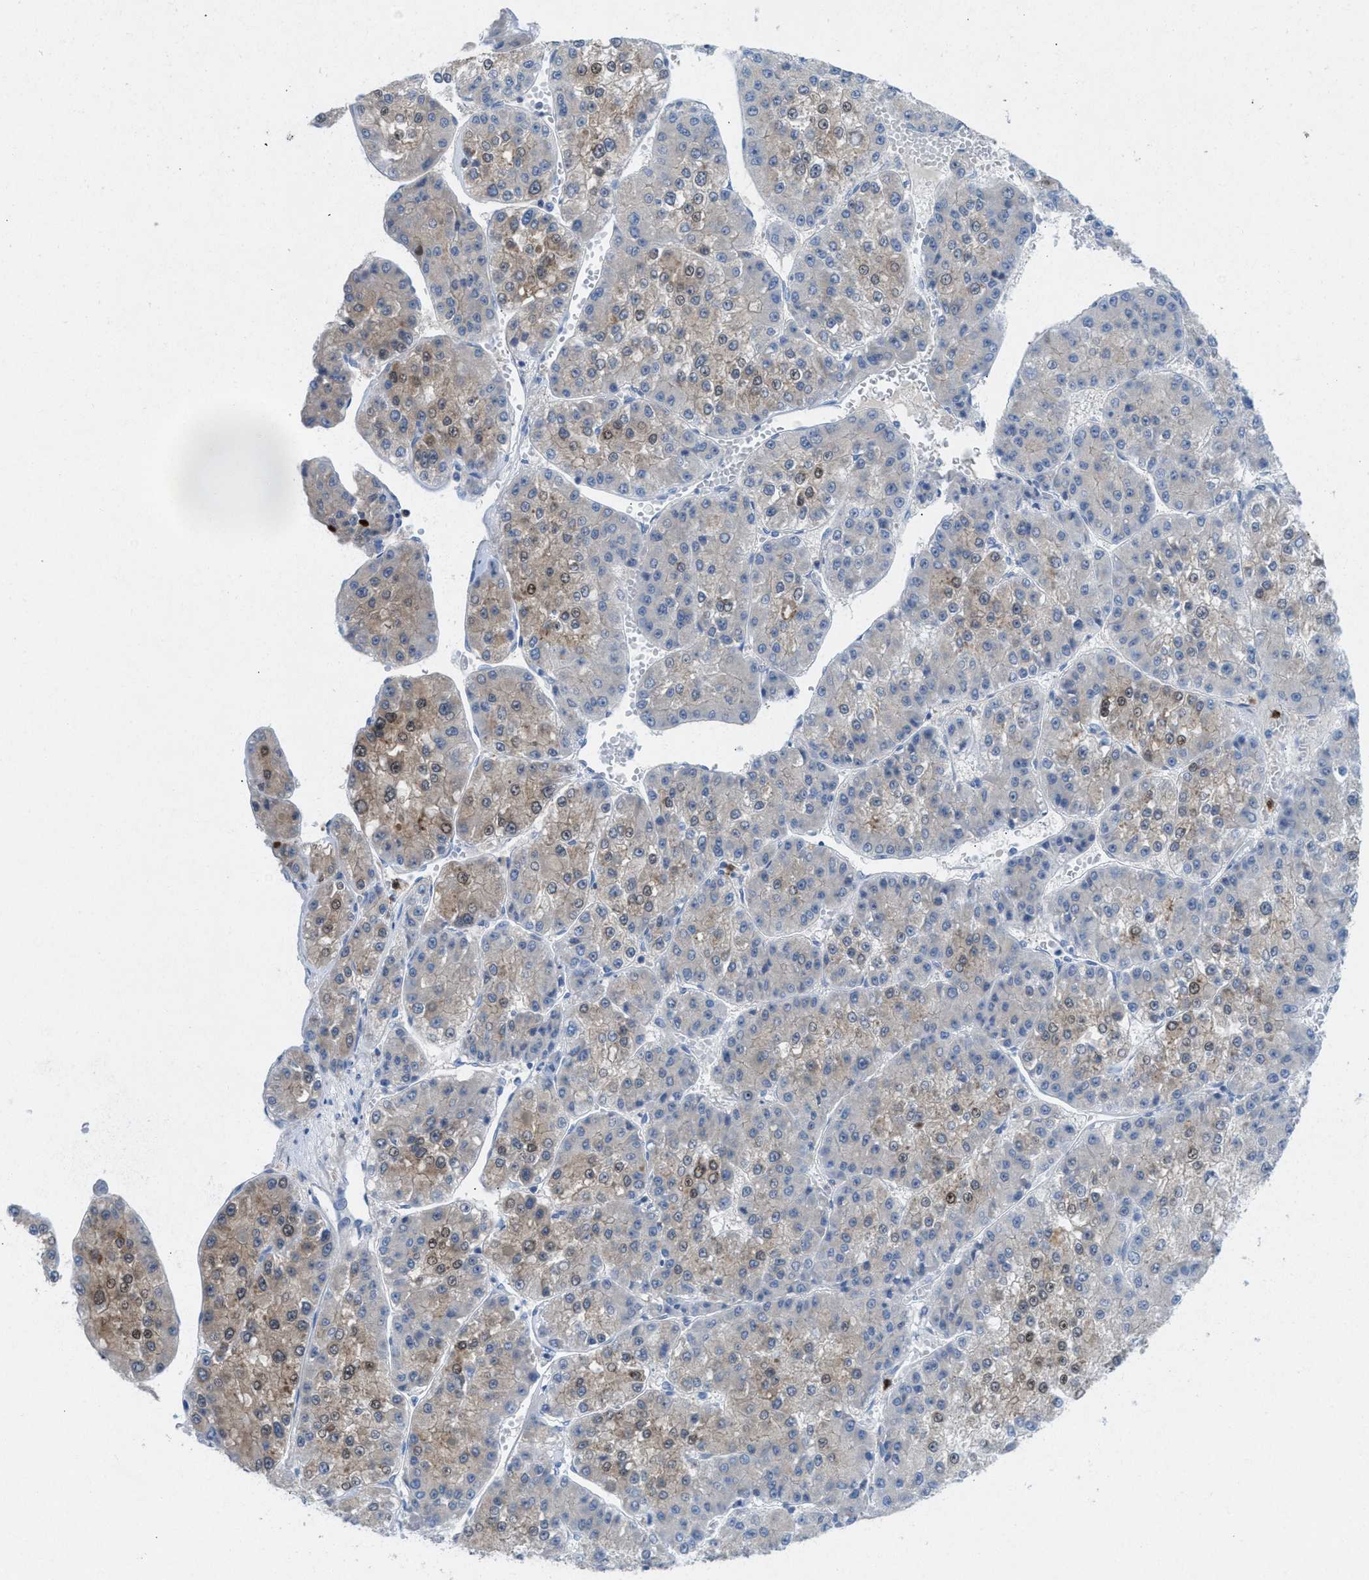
{"staining": {"intensity": "weak", "quantity": "25%-75%", "location": "cytoplasmic/membranous"}, "tissue": "liver cancer", "cell_type": "Tumor cells", "image_type": "cancer", "snomed": [{"axis": "morphology", "description": "Carcinoma, Hepatocellular, NOS"}, {"axis": "topography", "description": "Liver"}], "caption": "A brown stain highlights weak cytoplasmic/membranous expression of a protein in liver cancer (hepatocellular carcinoma) tumor cells.", "gene": "CMTM1", "patient": {"sex": "female", "age": 73}}